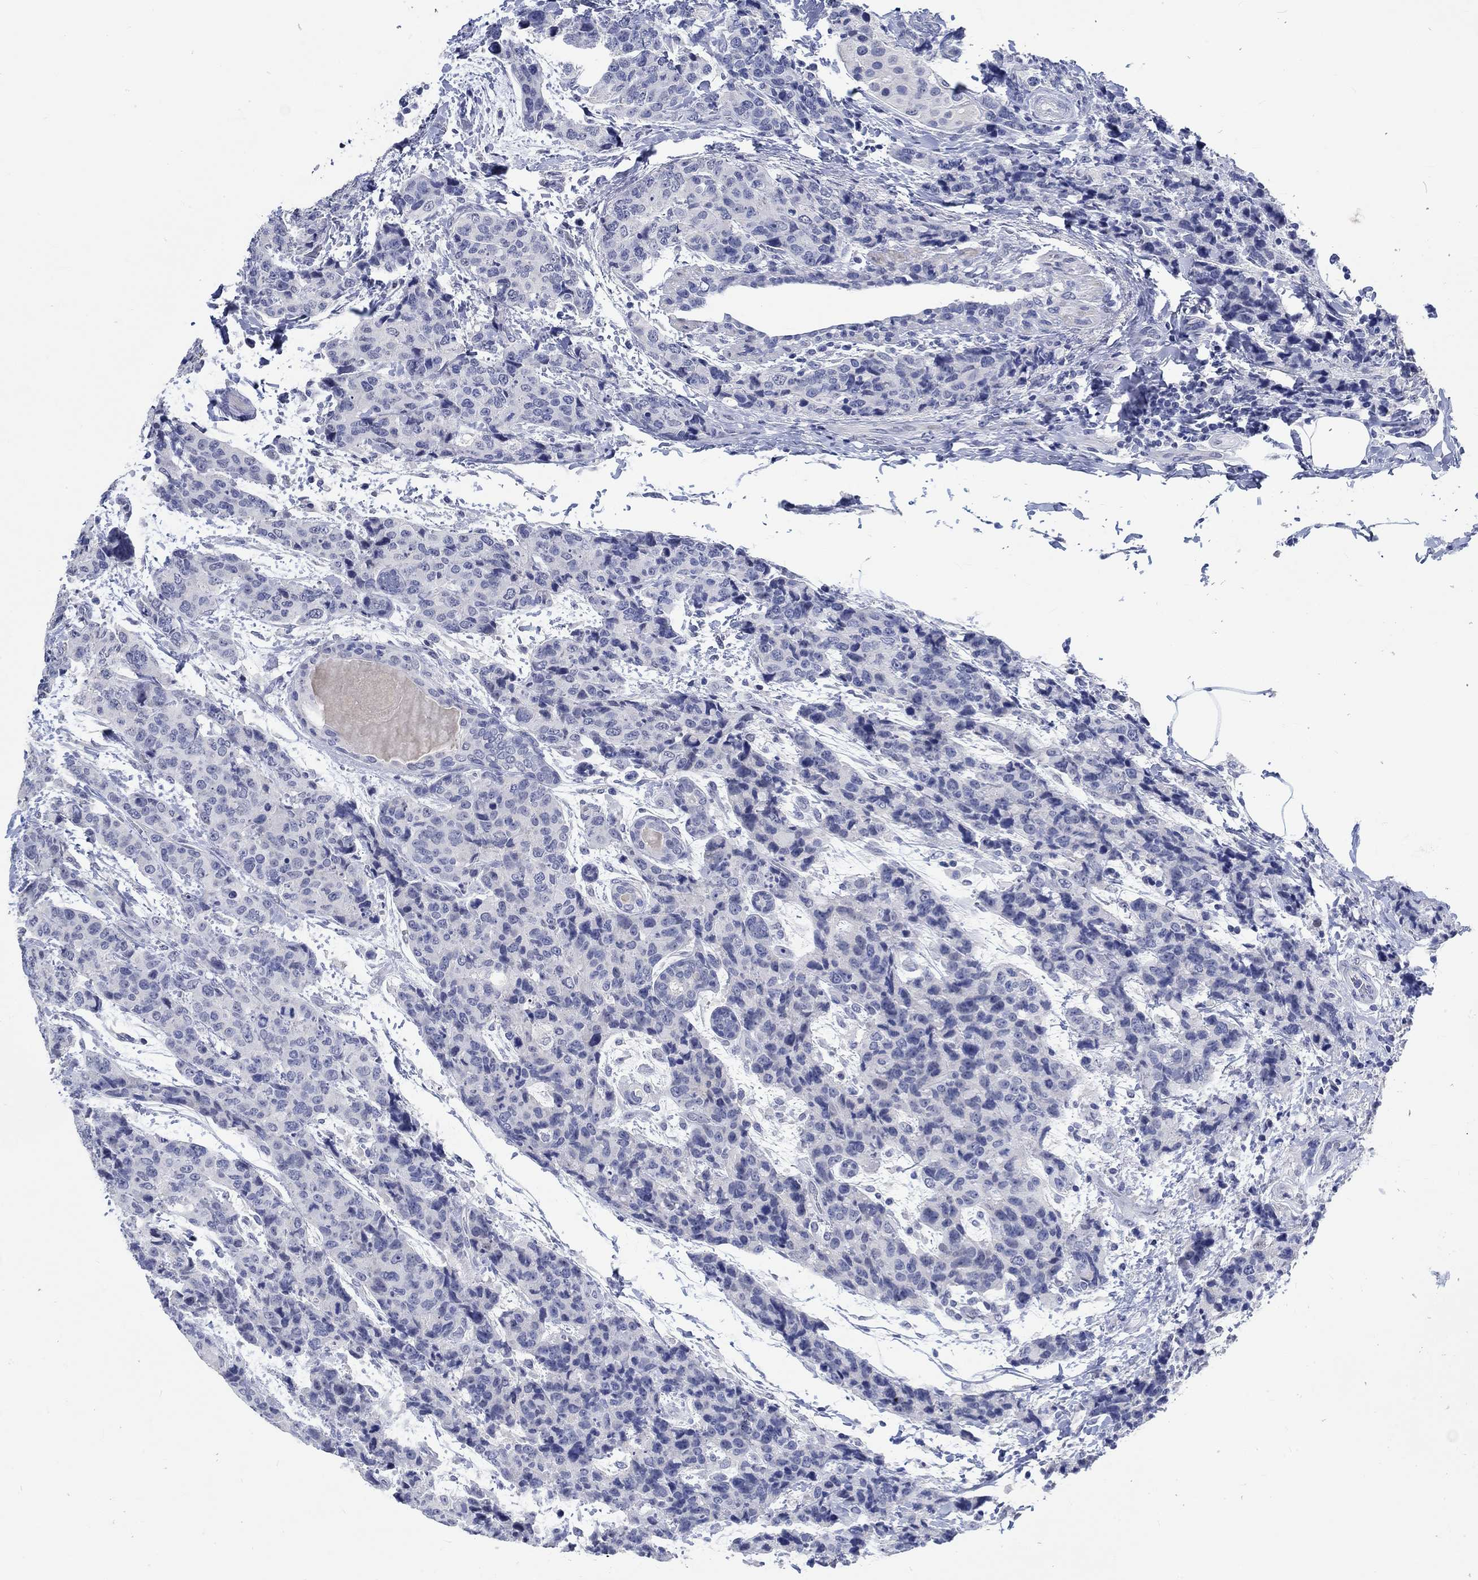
{"staining": {"intensity": "negative", "quantity": "none", "location": "none"}, "tissue": "breast cancer", "cell_type": "Tumor cells", "image_type": "cancer", "snomed": [{"axis": "morphology", "description": "Lobular carcinoma"}, {"axis": "topography", "description": "Breast"}], "caption": "High power microscopy photomicrograph of an immunohistochemistry micrograph of breast cancer, revealing no significant positivity in tumor cells.", "gene": "C4orf47", "patient": {"sex": "female", "age": 59}}